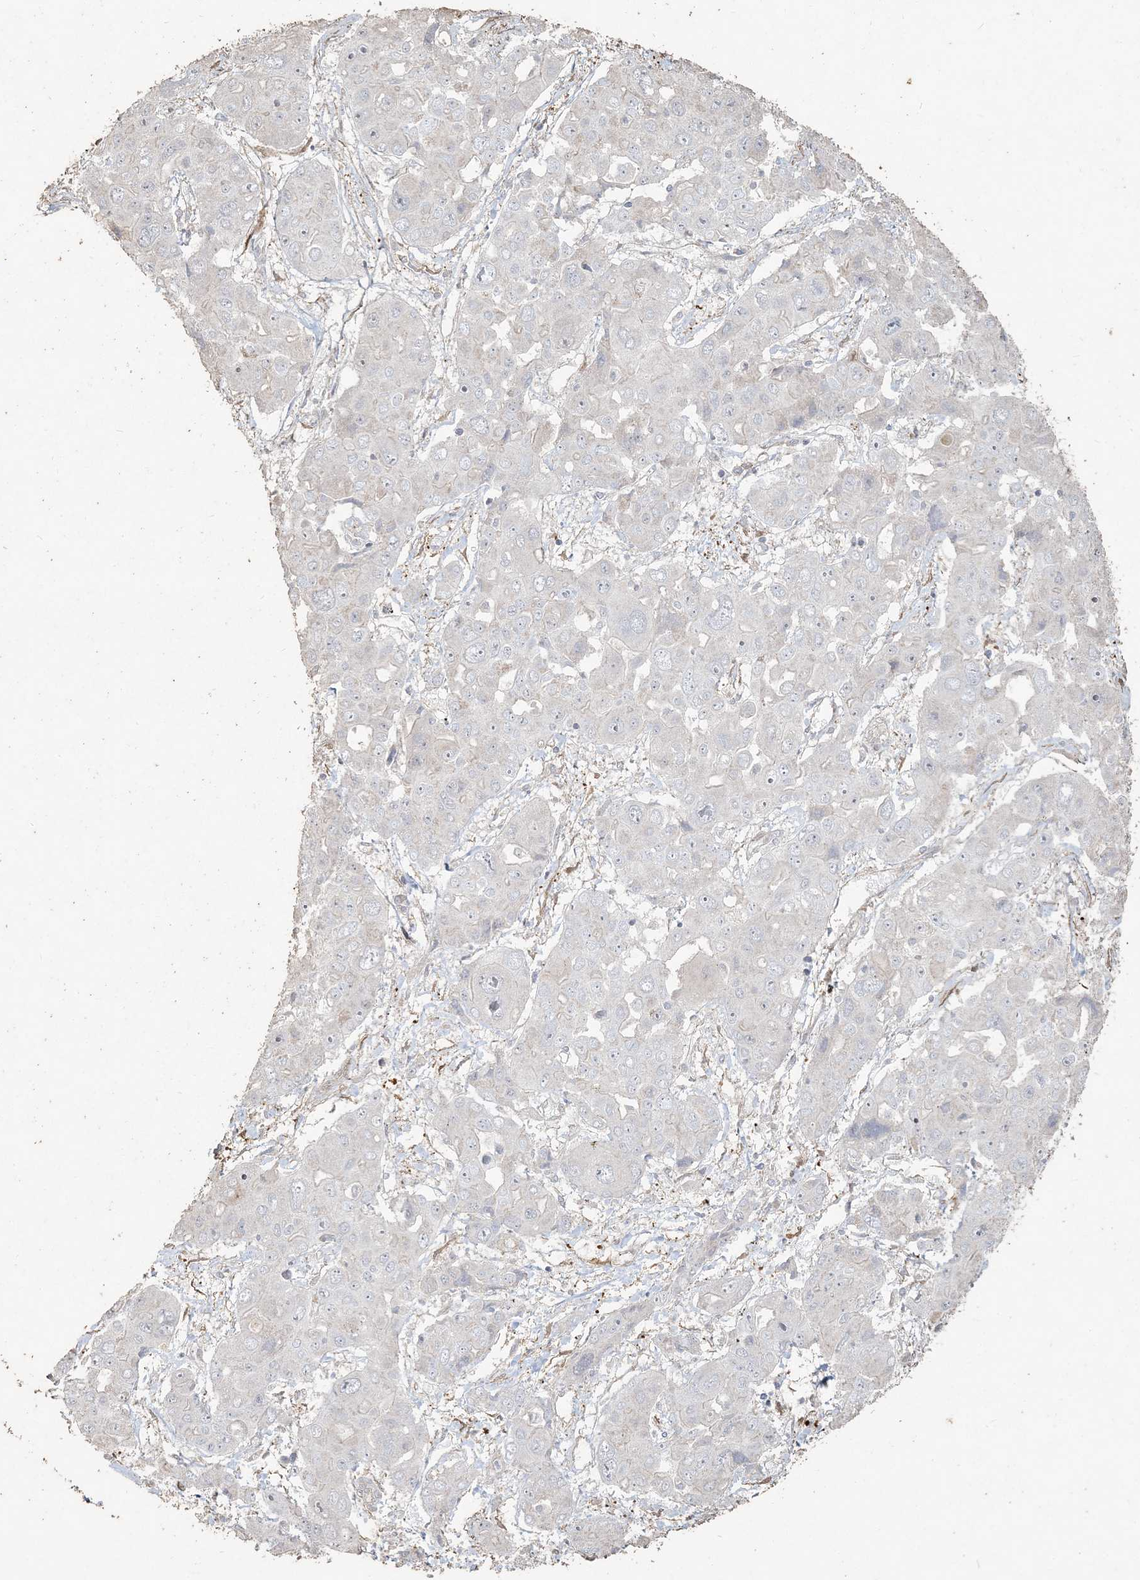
{"staining": {"intensity": "negative", "quantity": "none", "location": "none"}, "tissue": "liver cancer", "cell_type": "Tumor cells", "image_type": "cancer", "snomed": [{"axis": "morphology", "description": "Cholangiocarcinoma"}, {"axis": "topography", "description": "Liver"}], "caption": "Immunohistochemistry (IHC) histopathology image of cholangiocarcinoma (liver) stained for a protein (brown), which exhibits no positivity in tumor cells. (Stains: DAB (3,3'-diaminobenzidine) immunohistochemistry with hematoxylin counter stain, Microscopy: brightfield microscopy at high magnification).", "gene": "RNF145", "patient": {"sex": "male", "age": 67}}